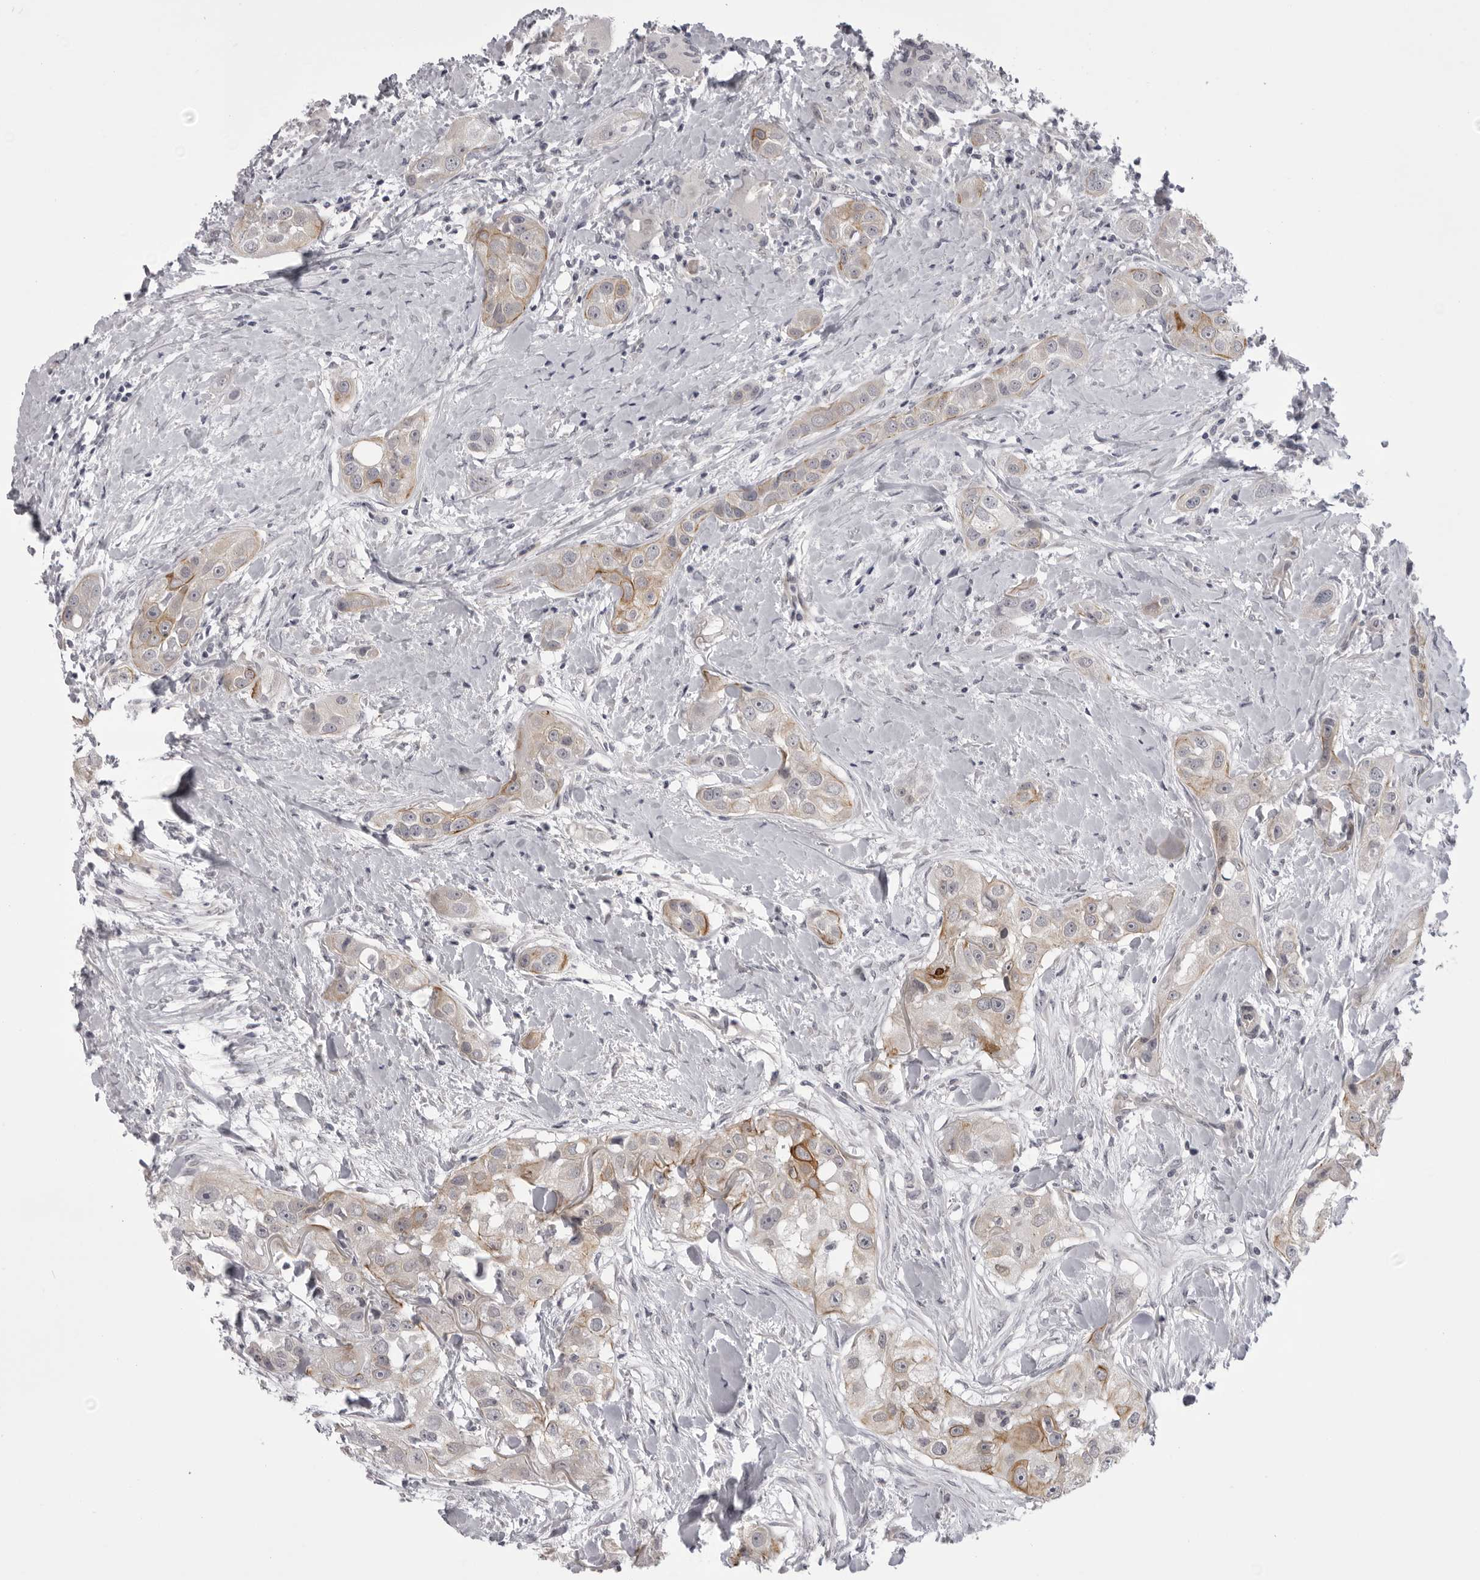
{"staining": {"intensity": "moderate", "quantity": "<25%", "location": "cytoplasmic/membranous"}, "tissue": "head and neck cancer", "cell_type": "Tumor cells", "image_type": "cancer", "snomed": [{"axis": "morphology", "description": "Normal tissue, NOS"}, {"axis": "morphology", "description": "Squamous cell carcinoma, NOS"}, {"axis": "topography", "description": "Skeletal muscle"}, {"axis": "topography", "description": "Head-Neck"}], "caption": "Immunohistochemical staining of human squamous cell carcinoma (head and neck) reveals low levels of moderate cytoplasmic/membranous protein staining in about <25% of tumor cells. (IHC, brightfield microscopy, high magnification).", "gene": "EPHA10", "patient": {"sex": "male", "age": 51}}